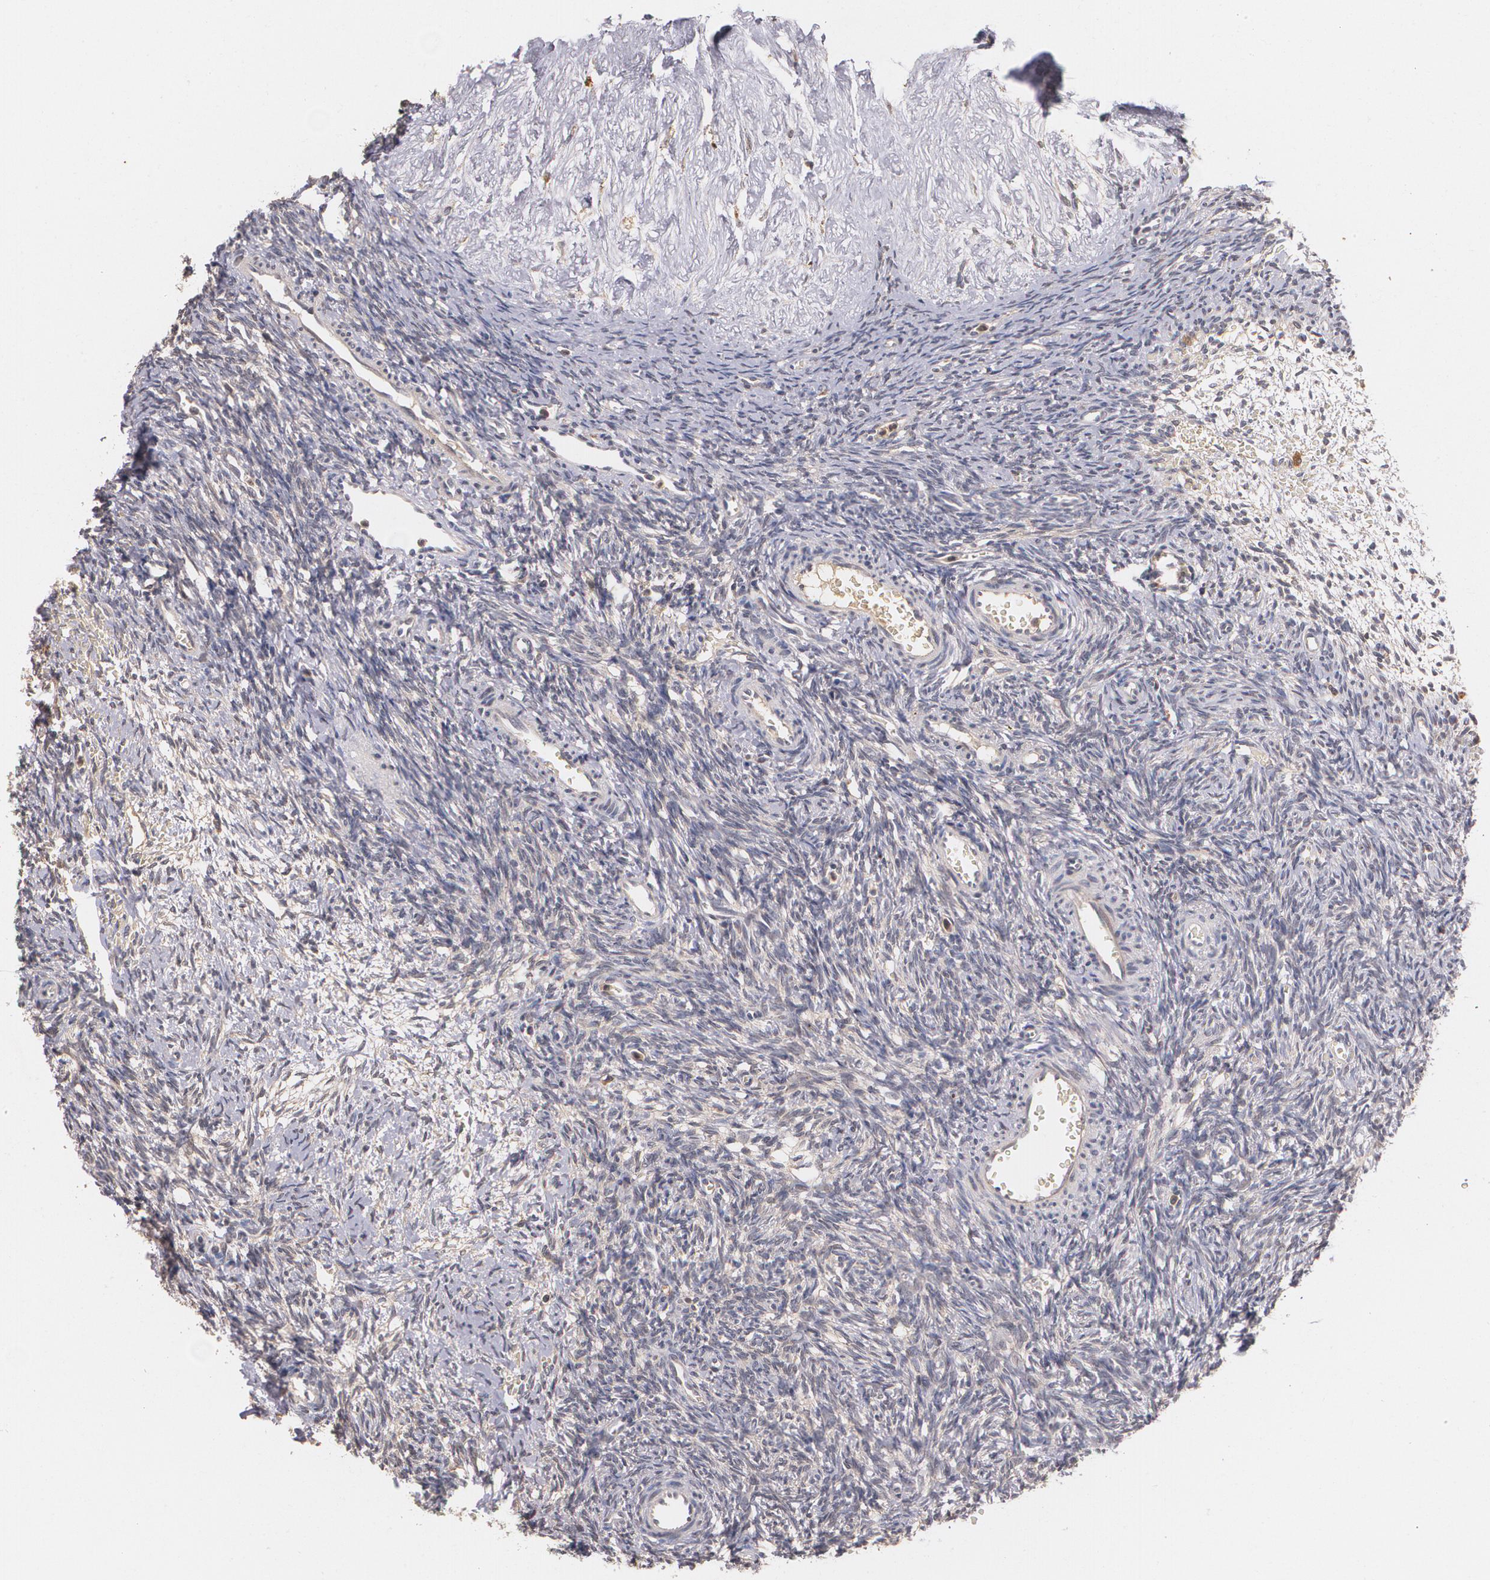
{"staining": {"intensity": "weak", "quantity": "25%-75%", "location": "cytoplasmic/membranous"}, "tissue": "ovary", "cell_type": "Follicle cells", "image_type": "normal", "snomed": [{"axis": "morphology", "description": "Normal tissue, NOS"}, {"axis": "topography", "description": "Ovary"}], "caption": "Ovary was stained to show a protein in brown. There is low levels of weak cytoplasmic/membranous expression in approximately 25%-75% of follicle cells. Nuclei are stained in blue.", "gene": "IFNGR2", "patient": {"sex": "female", "age": 39}}